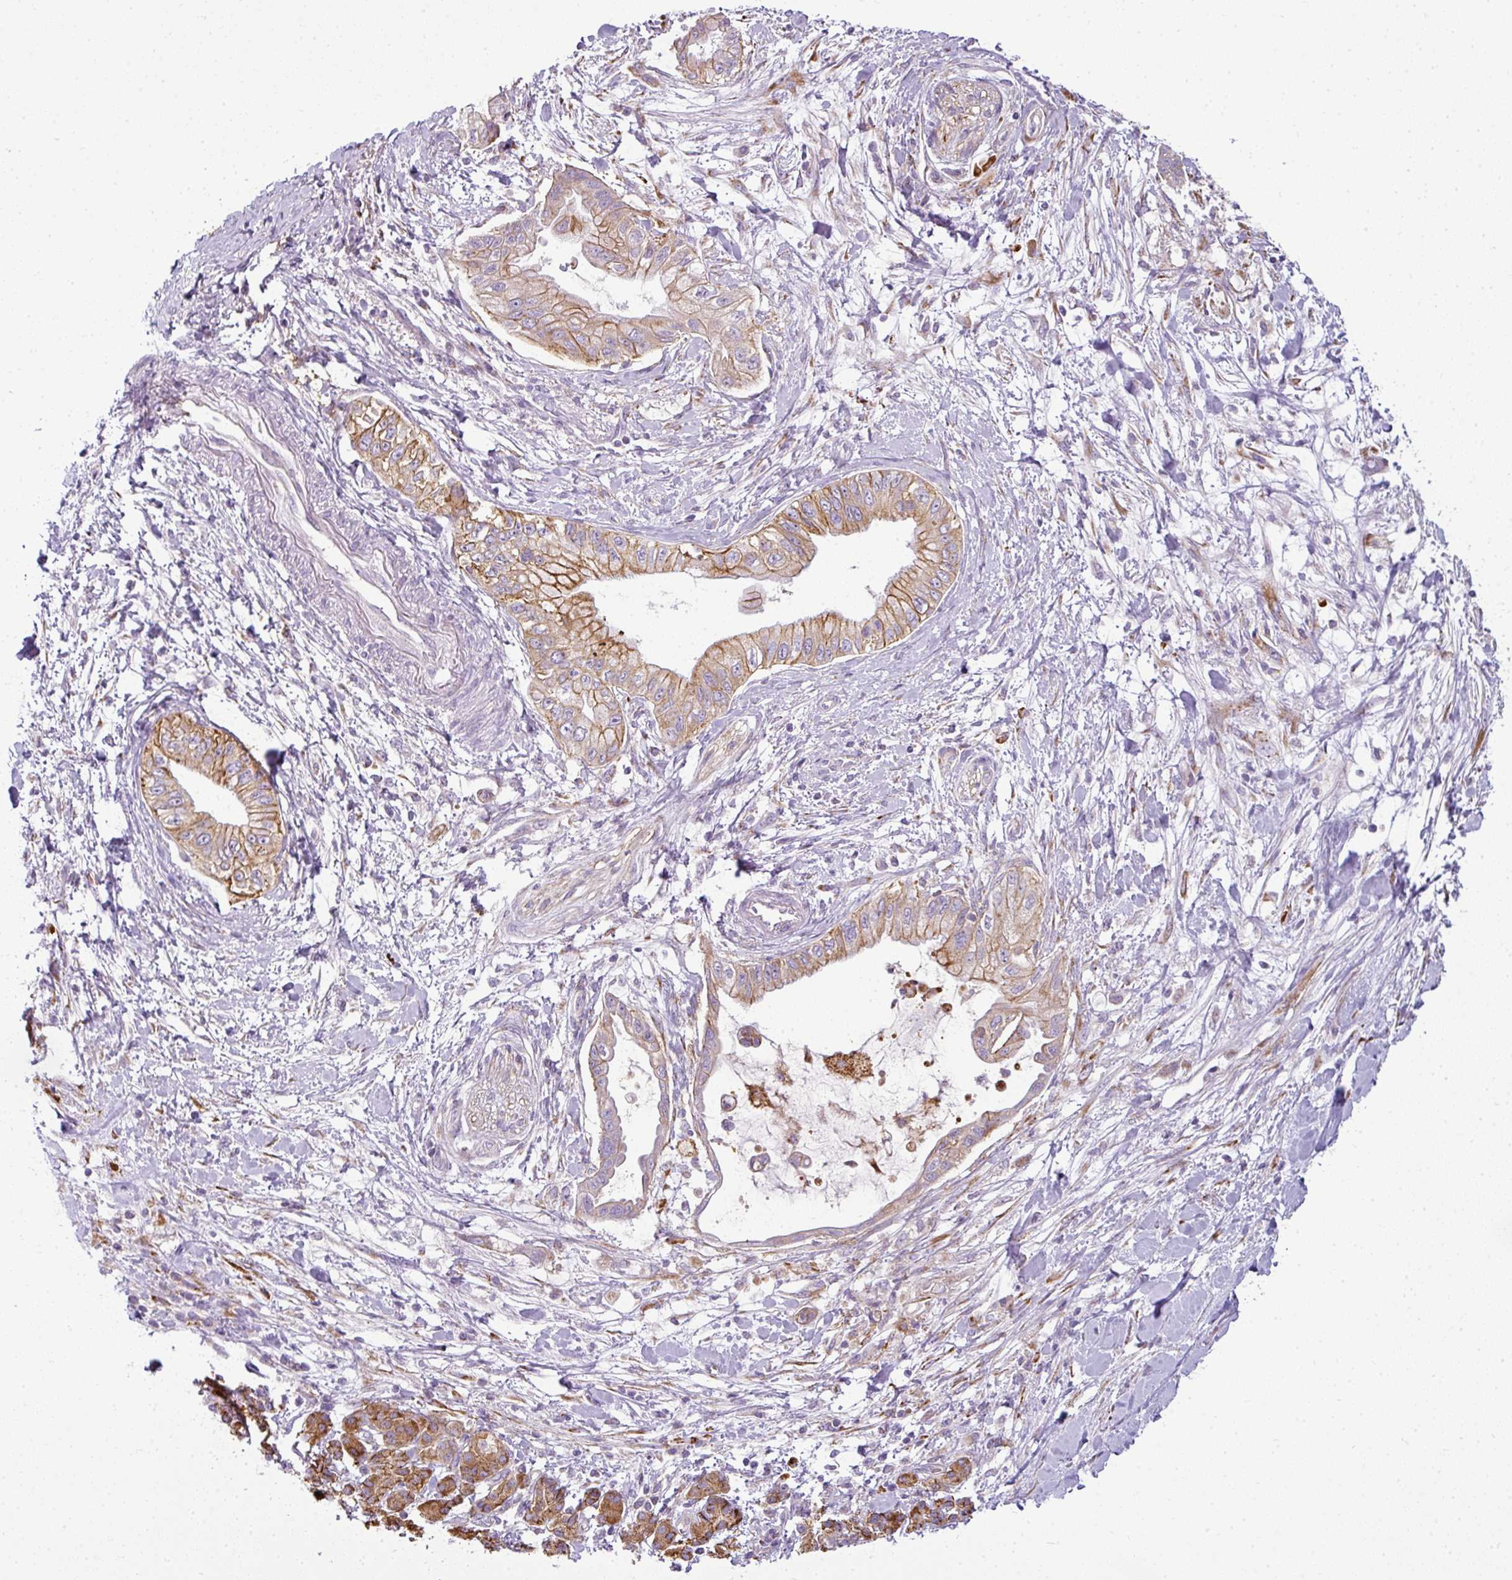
{"staining": {"intensity": "moderate", "quantity": ">75%", "location": "cytoplasmic/membranous"}, "tissue": "pancreatic cancer", "cell_type": "Tumor cells", "image_type": "cancer", "snomed": [{"axis": "morphology", "description": "Adenocarcinoma, NOS"}, {"axis": "topography", "description": "Pancreas"}], "caption": "Protein expression by immunohistochemistry (IHC) reveals moderate cytoplasmic/membranous positivity in about >75% of tumor cells in pancreatic cancer (adenocarcinoma). The staining was performed using DAB, with brown indicating positive protein expression. Nuclei are stained blue with hematoxylin.", "gene": "ANKRD18A", "patient": {"sex": "male", "age": 48}}